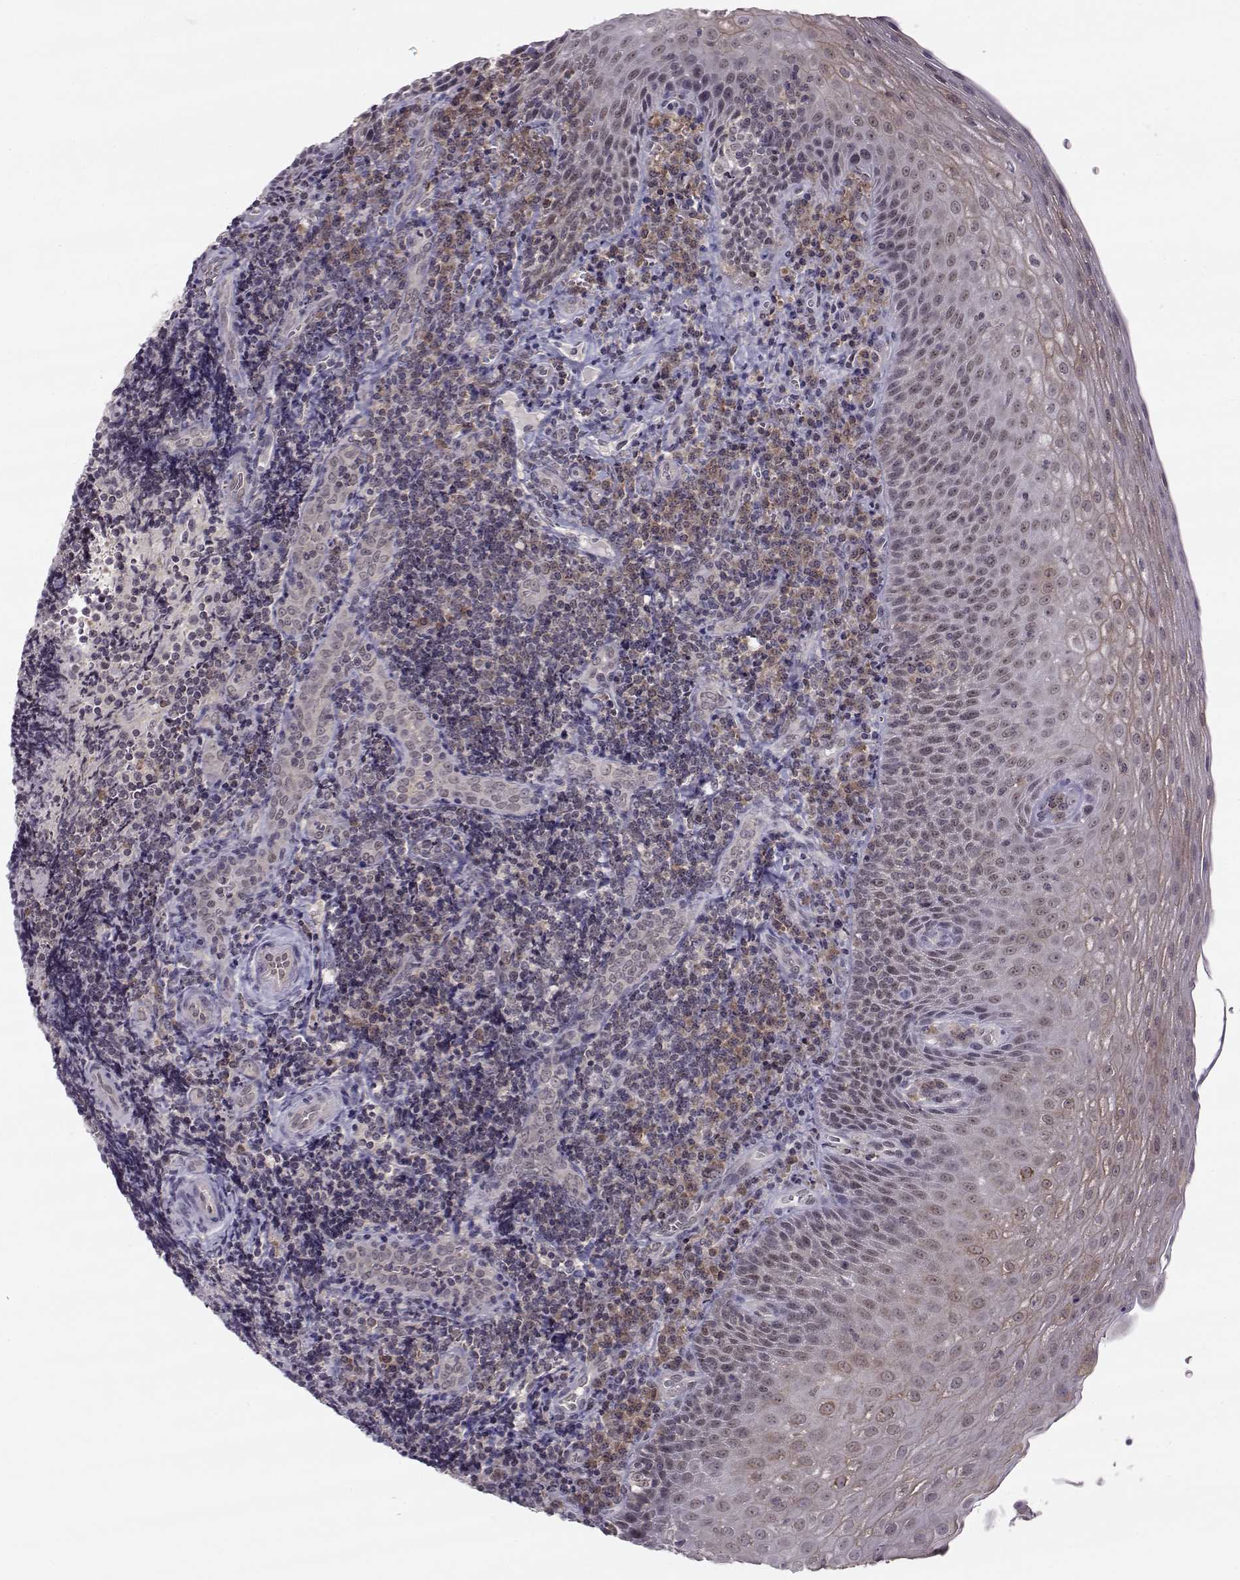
{"staining": {"intensity": "negative", "quantity": "none", "location": "none"}, "tissue": "tonsil", "cell_type": "Germinal center cells", "image_type": "normal", "snomed": [{"axis": "morphology", "description": "Normal tissue, NOS"}, {"axis": "morphology", "description": "Inflammation, NOS"}, {"axis": "topography", "description": "Tonsil"}], "caption": "This is an immunohistochemistry image of benign human tonsil. There is no positivity in germinal center cells.", "gene": "KIF13B", "patient": {"sex": "female", "age": 31}}